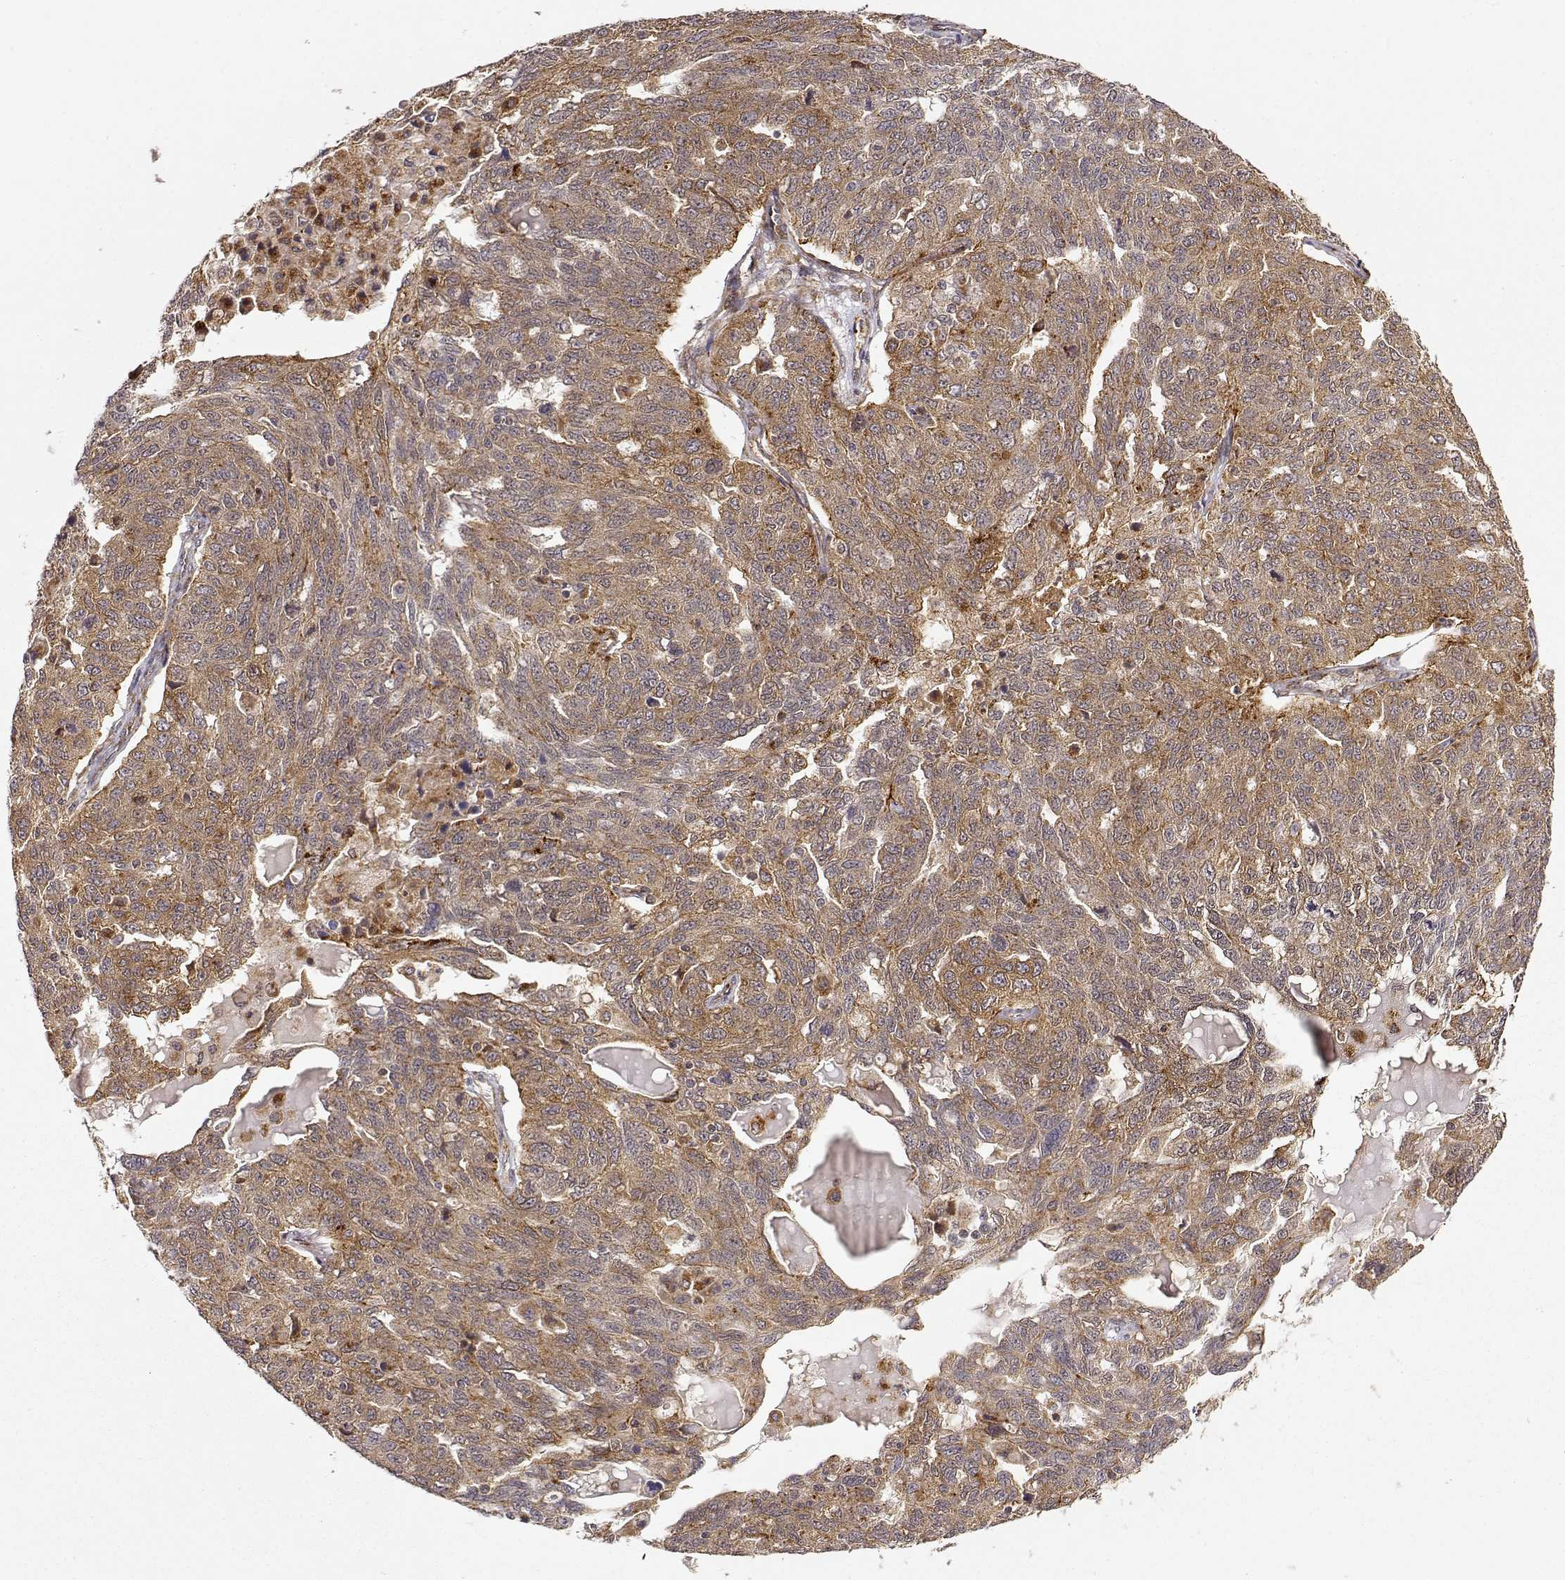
{"staining": {"intensity": "moderate", "quantity": ">75%", "location": "cytoplasmic/membranous"}, "tissue": "ovarian cancer", "cell_type": "Tumor cells", "image_type": "cancer", "snomed": [{"axis": "morphology", "description": "Cystadenocarcinoma, serous, NOS"}, {"axis": "topography", "description": "Ovary"}], "caption": "Approximately >75% of tumor cells in serous cystadenocarcinoma (ovarian) demonstrate moderate cytoplasmic/membranous protein staining as visualized by brown immunohistochemical staining.", "gene": "RNF13", "patient": {"sex": "female", "age": 71}}